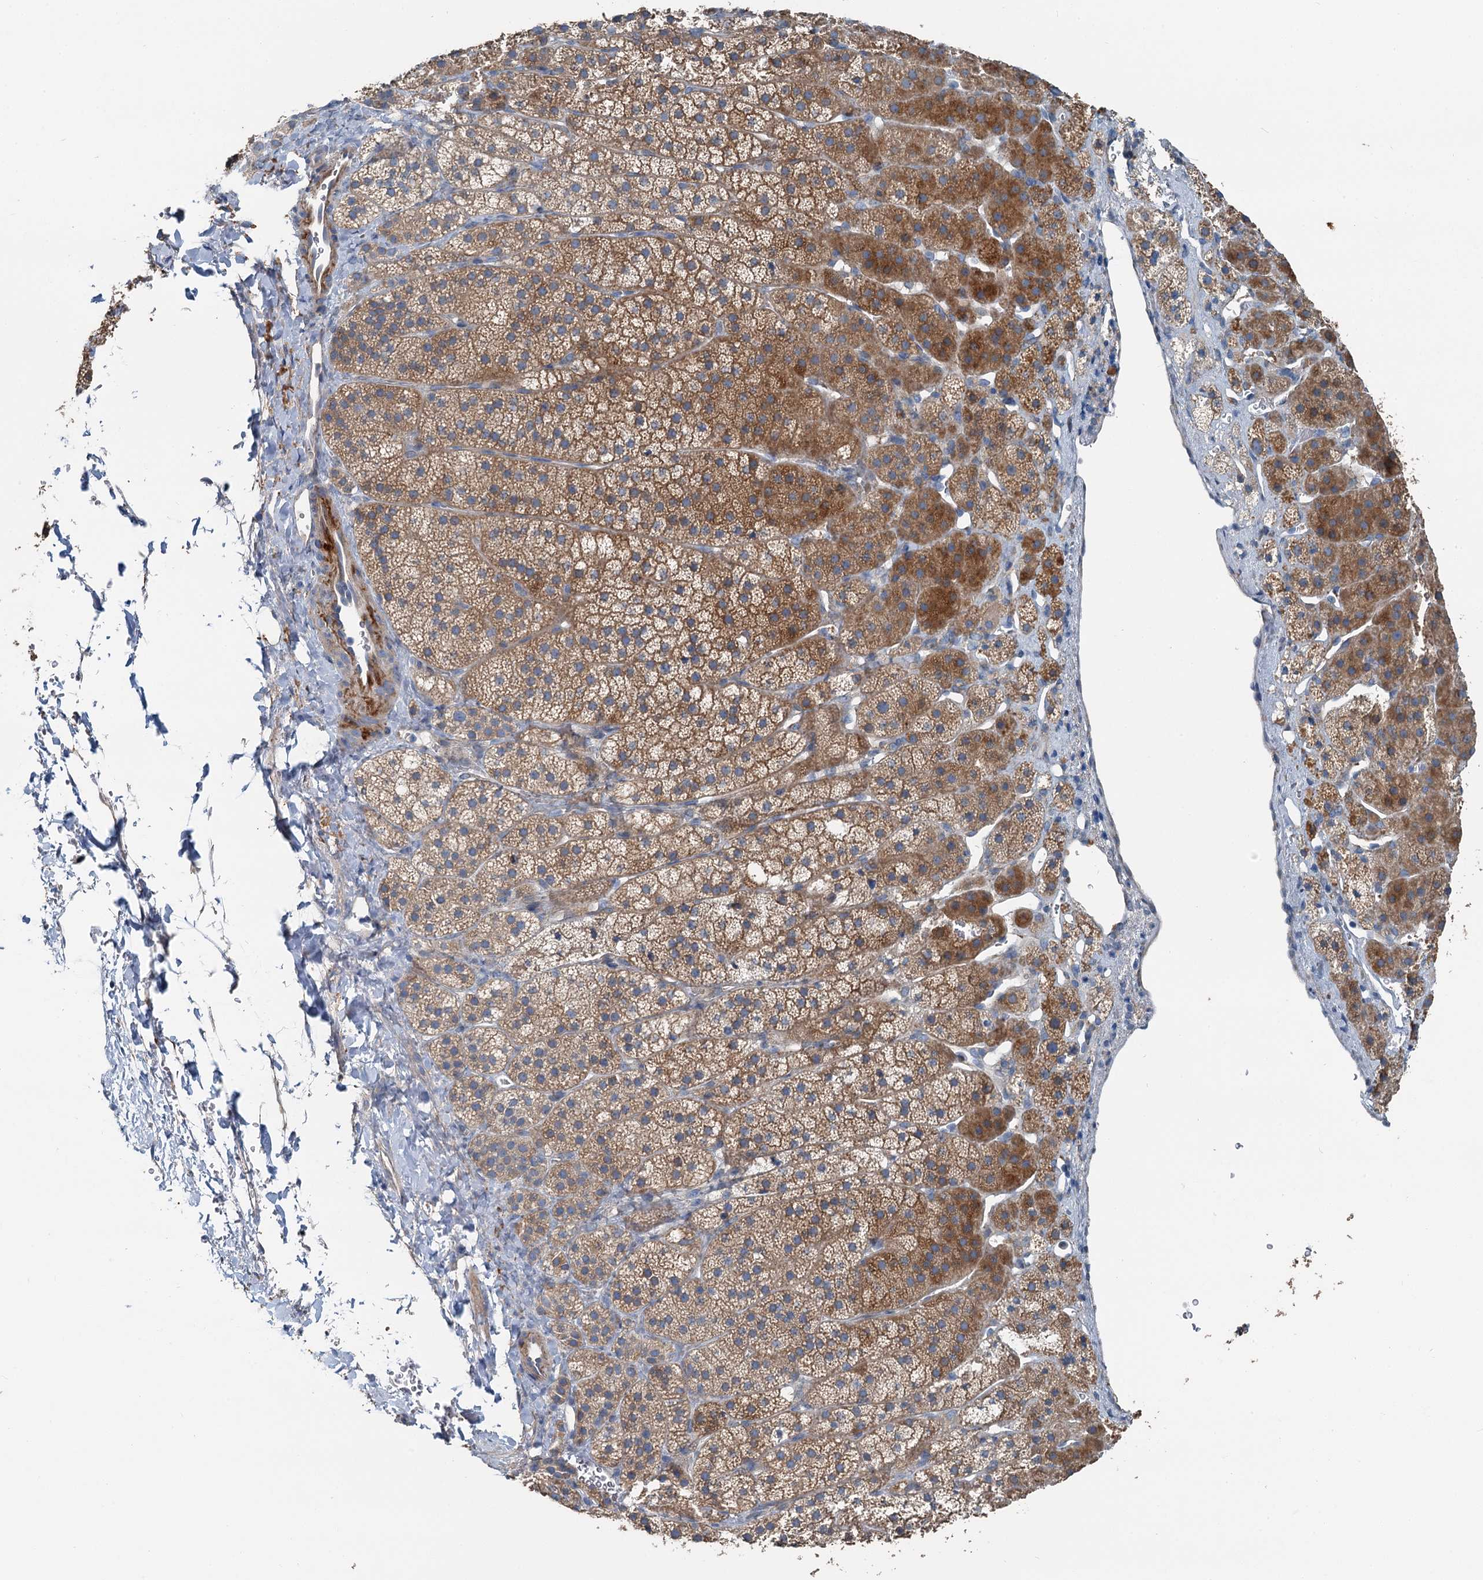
{"staining": {"intensity": "moderate", "quantity": ">75%", "location": "cytoplasmic/membranous"}, "tissue": "adrenal gland", "cell_type": "Glandular cells", "image_type": "normal", "snomed": [{"axis": "morphology", "description": "Normal tissue, NOS"}, {"axis": "topography", "description": "Adrenal gland"}], "caption": "IHC staining of unremarkable adrenal gland, which reveals medium levels of moderate cytoplasmic/membranous expression in about >75% of glandular cells indicating moderate cytoplasmic/membranous protein expression. The staining was performed using DAB (3,3'-diaminobenzidine) (brown) for protein detection and nuclei were counterstained in hematoxylin (blue).", "gene": "C6orf120", "patient": {"sex": "female", "age": 44}}